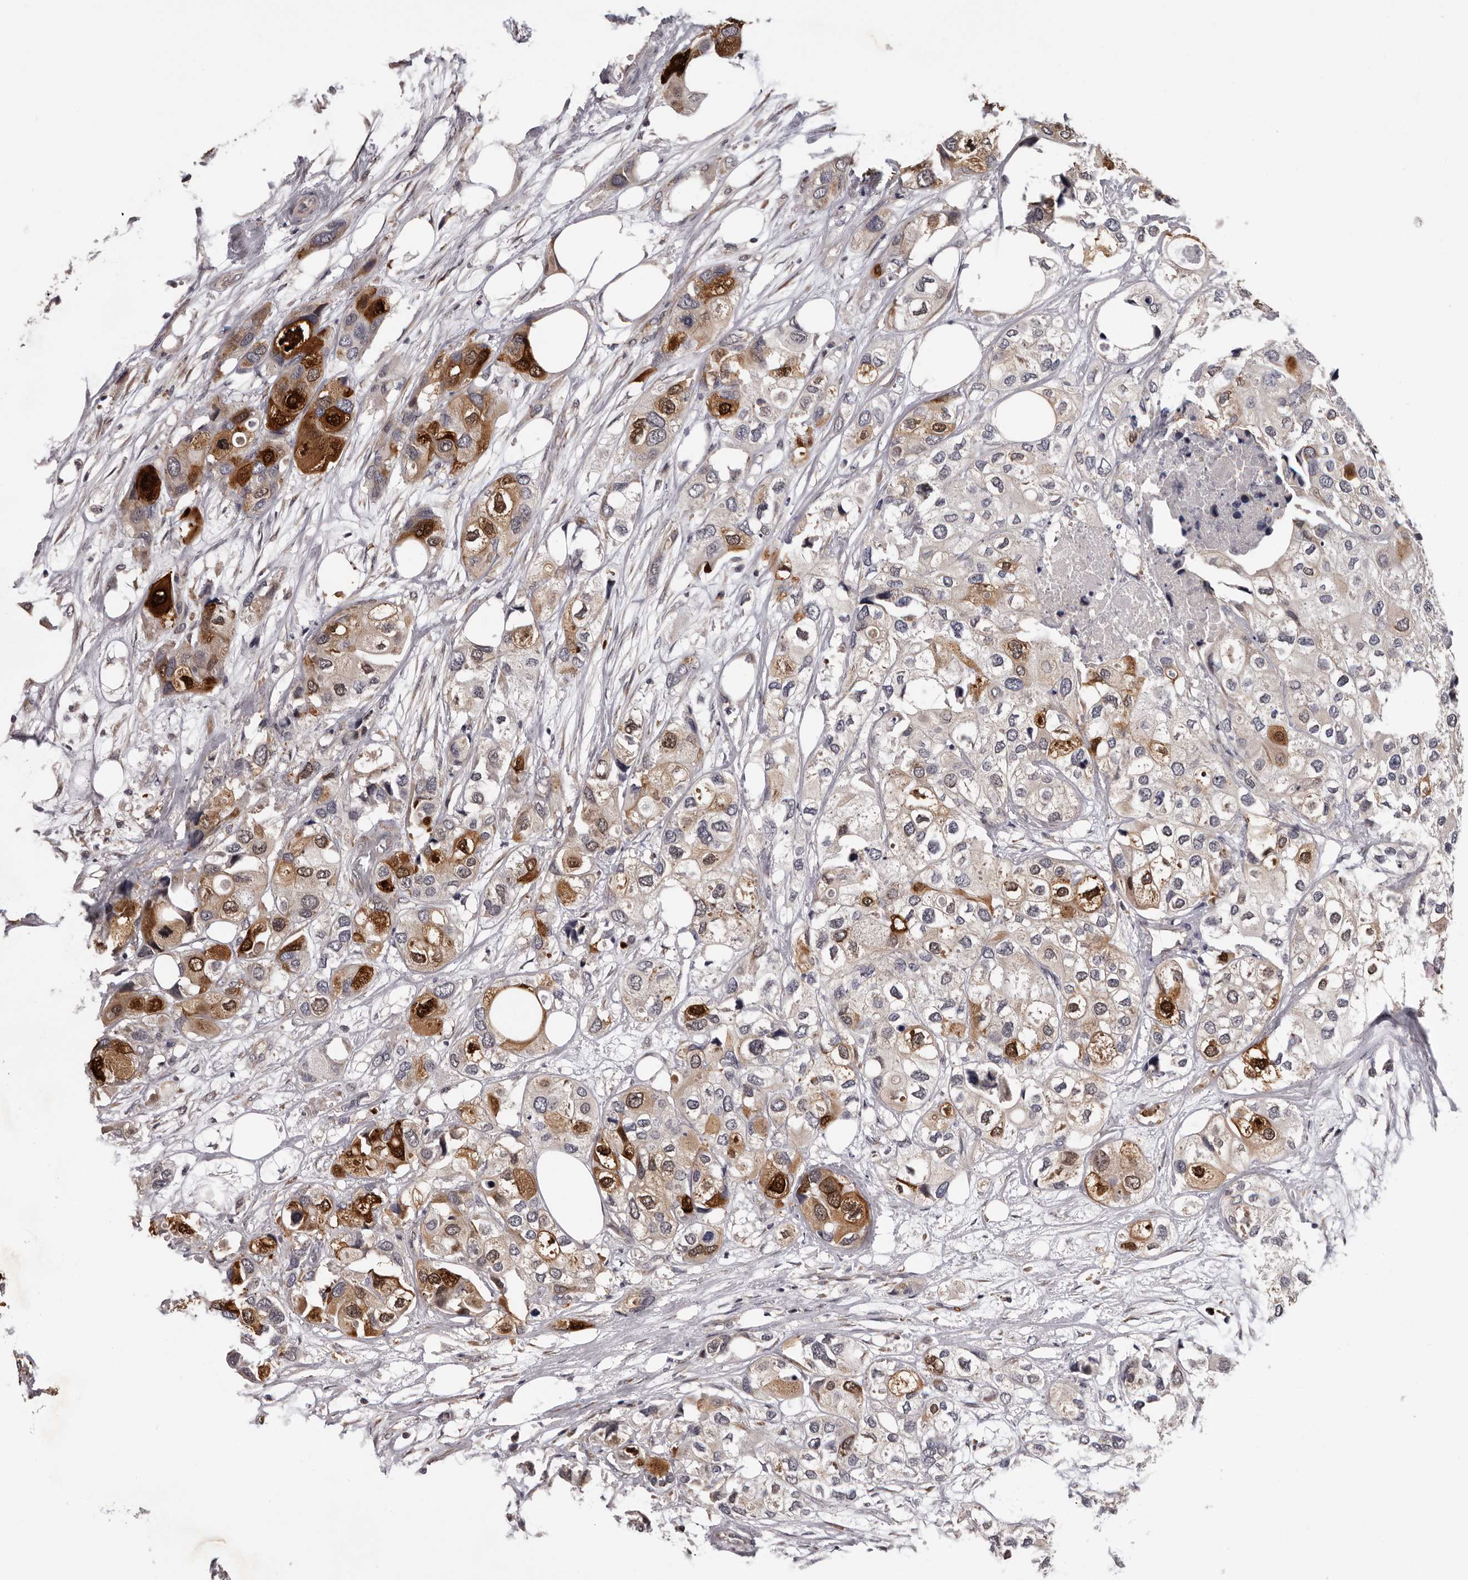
{"staining": {"intensity": "strong", "quantity": "<25%", "location": "cytoplasmic/membranous,nuclear"}, "tissue": "urothelial cancer", "cell_type": "Tumor cells", "image_type": "cancer", "snomed": [{"axis": "morphology", "description": "Urothelial carcinoma, High grade"}, {"axis": "topography", "description": "Urinary bladder"}], "caption": "Urothelial cancer stained for a protein (brown) displays strong cytoplasmic/membranous and nuclear positive positivity in approximately <25% of tumor cells.", "gene": "MED8", "patient": {"sex": "male", "age": 64}}